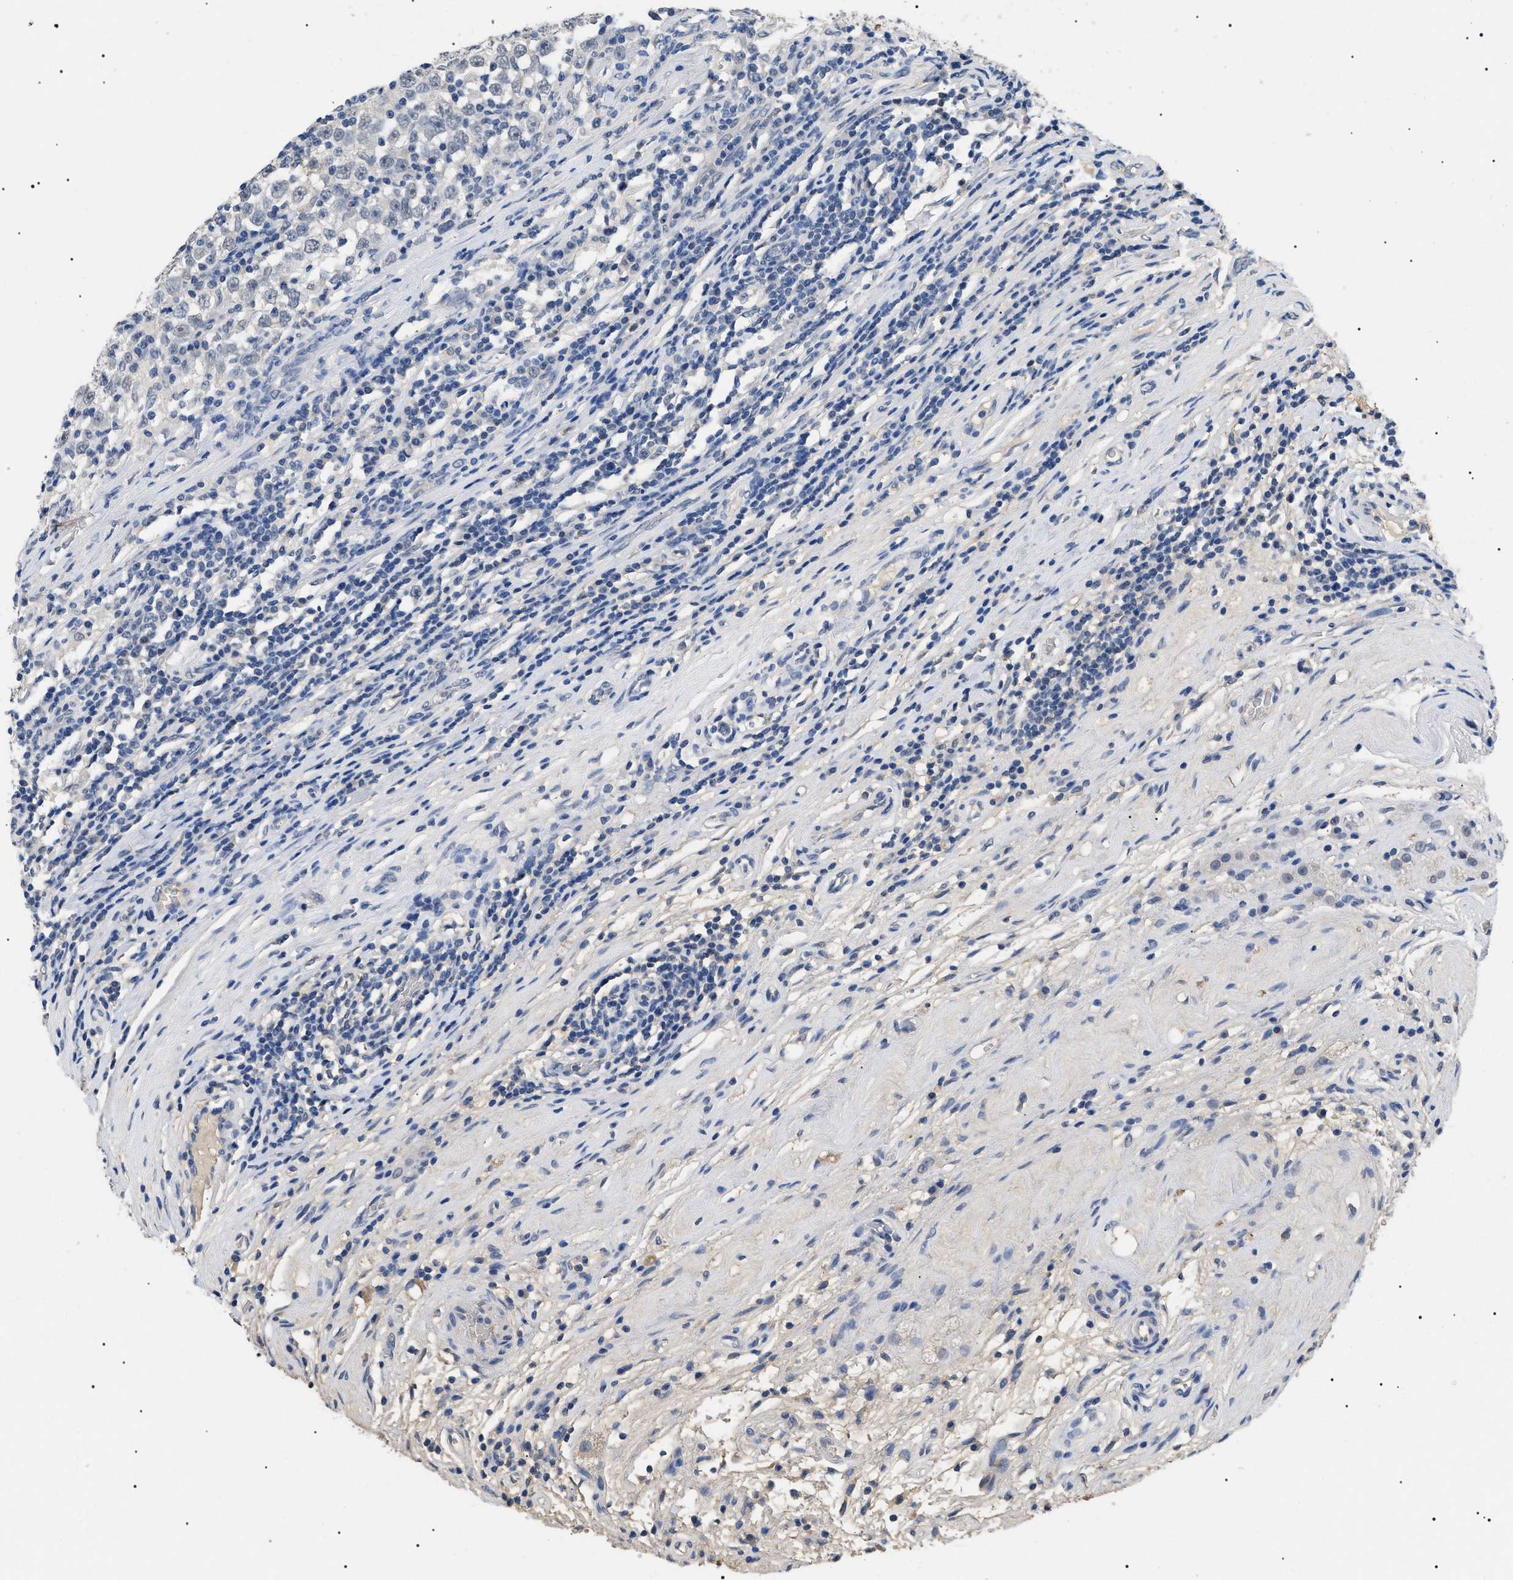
{"staining": {"intensity": "negative", "quantity": "none", "location": "none"}, "tissue": "testis cancer", "cell_type": "Tumor cells", "image_type": "cancer", "snomed": [{"axis": "morphology", "description": "Seminoma, NOS"}, {"axis": "topography", "description": "Testis"}], "caption": "Testis seminoma was stained to show a protein in brown. There is no significant expression in tumor cells. Brightfield microscopy of immunohistochemistry (IHC) stained with DAB (3,3'-diaminobenzidine) (brown) and hematoxylin (blue), captured at high magnification.", "gene": "PRRT2", "patient": {"sex": "male", "age": 43}}